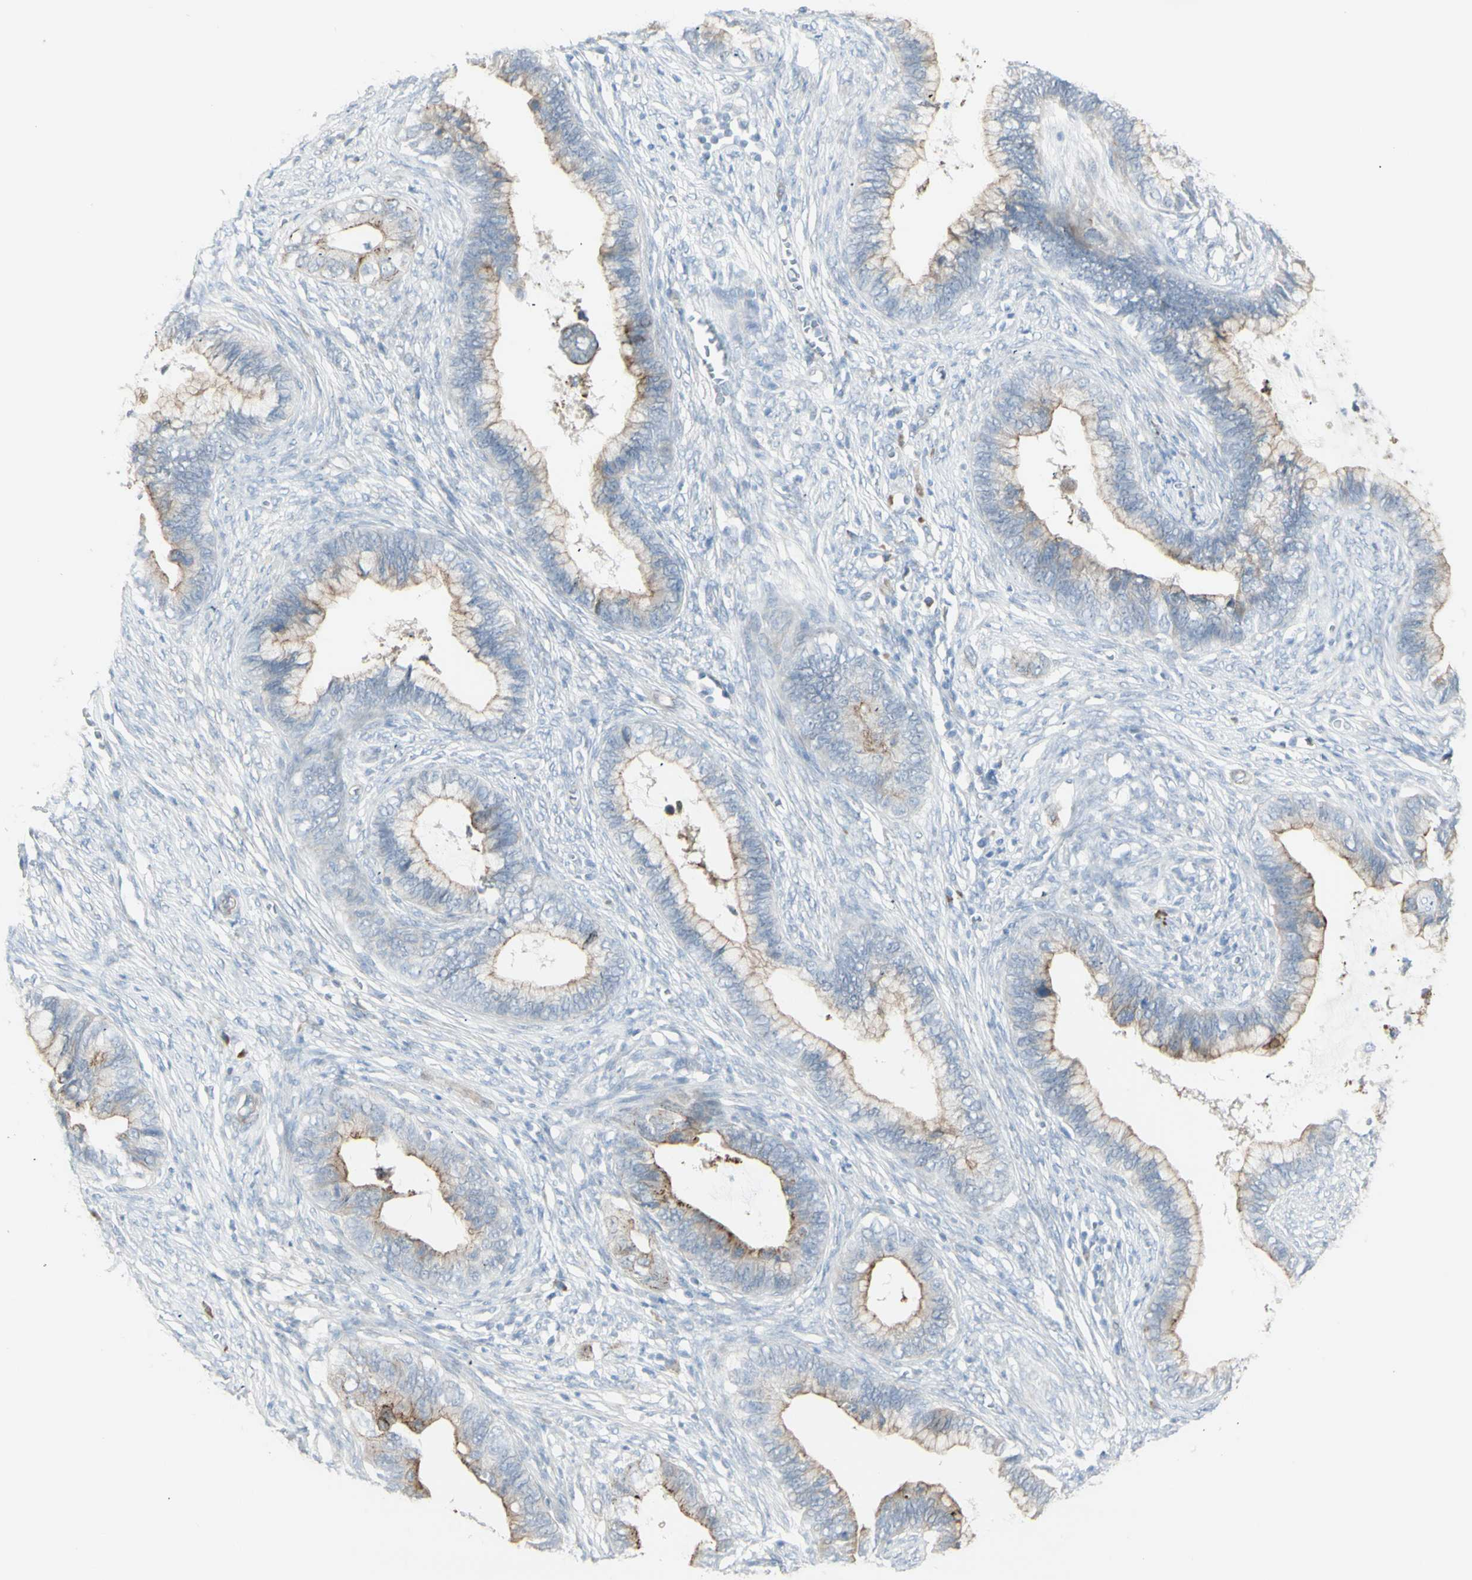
{"staining": {"intensity": "moderate", "quantity": "25%-75%", "location": "cytoplasmic/membranous"}, "tissue": "cervical cancer", "cell_type": "Tumor cells", "image_type": "cancer", "snomed": [{"axis": "morphology", "description": "Adenocarcinoma, NOS"}, {"axis": "topography", "description": "Cervix"}], "caption": "Brown immunohistochemical staining in cervical cancer (adenocarcinoma) demonstrates moderate cytoplasmic/membranous expression in about 25%-75% of tumor cells.", "gene": "NDST4", "patient": {"sex": "female", "age": 44}}